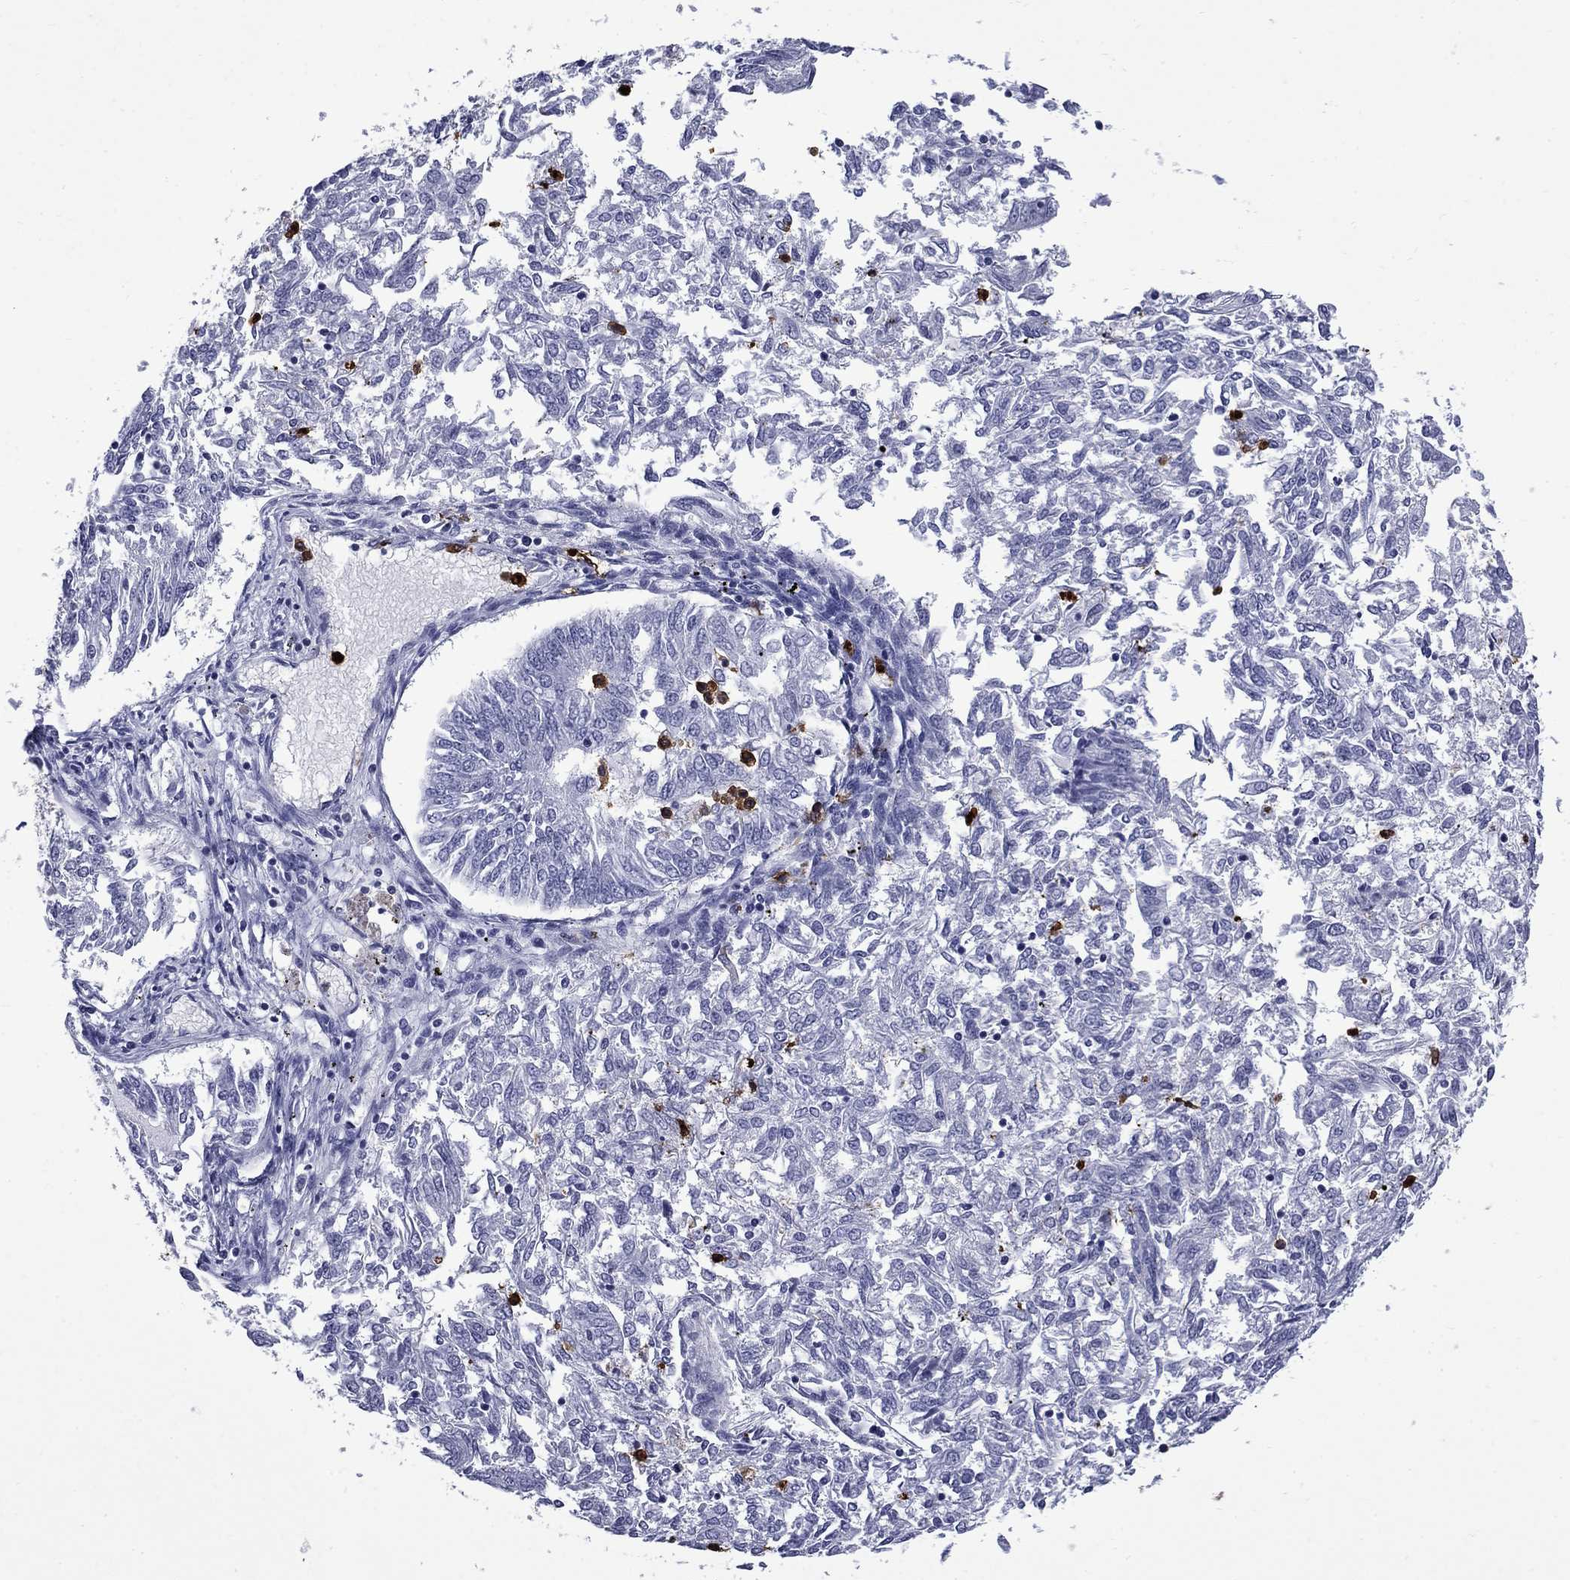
{"staining": {"intensity": "negative", "quantity": "none", "location": "none"}, "tissue": "endometrial cancer", "cell_type": "Tumor cells", "image_type": "cancer", "snomed": [{"axis": "morphology", "description": "Adenocarcinoma, NOS"}, {"axis": "topography", "description": "Endometrium"}], "caption": "High power microscopy histopathology image of an immunohistochemistry (IHC) photomicrograph of adenocarcinoma (endometrial), revealing no significant positivity in tumor cells.", "gene": "TRIM29", "patient": {"sex": "female", "age": 58}}